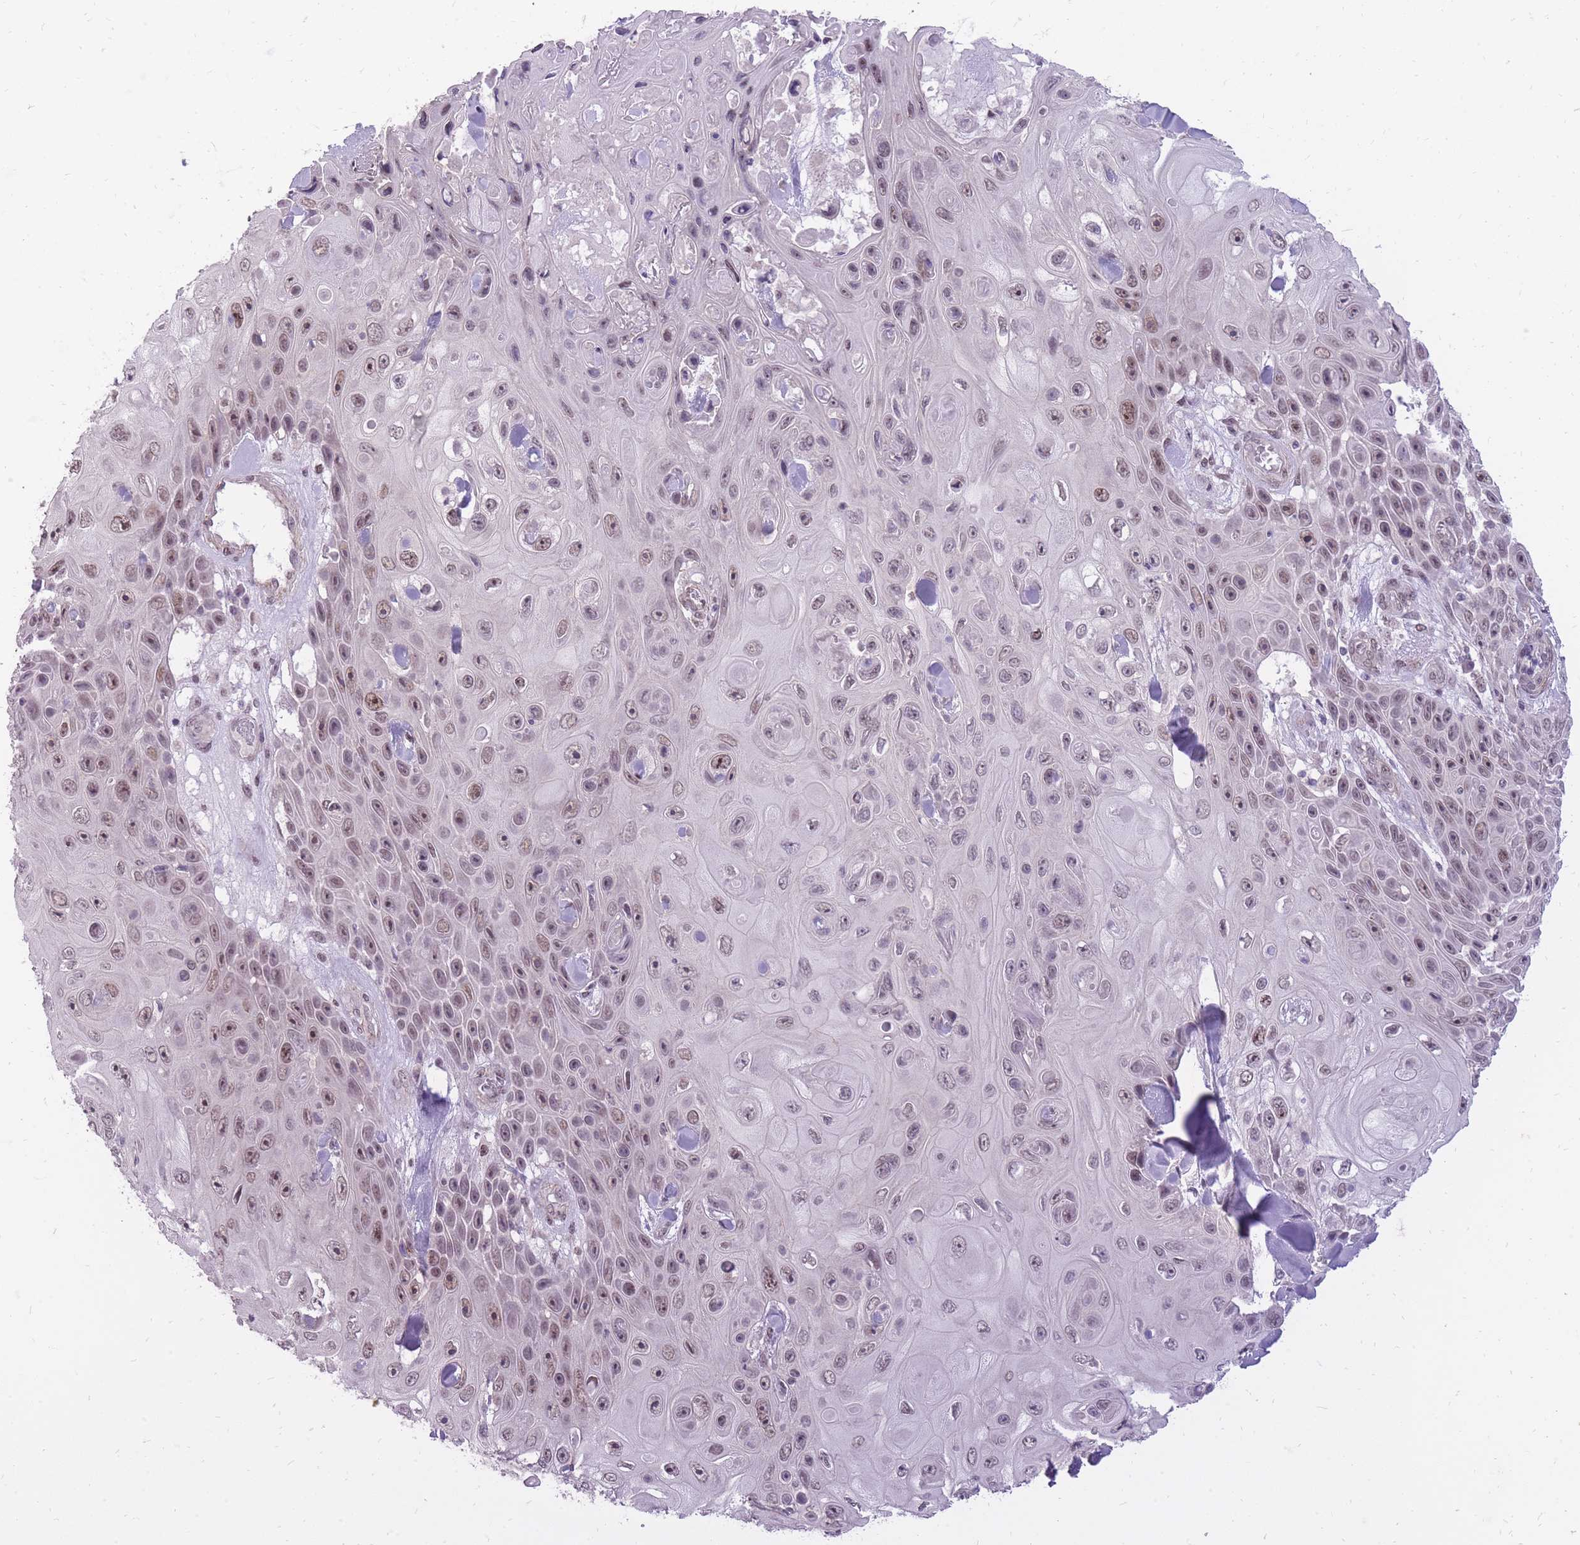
{"staining": {"intensity": "weak", "quantity": "25%-75%", "location": "nuclear"}, "tissue": "skin cancer", "cell_type": "Tumor cells", "image_type": "cancer", "snomed": [{"axis": "morphology", "description": "Squamous cell carcinoma, NOS"}, {"axis": "topography", "description": "Skin"}], "caption": "Immunohistochemical staining of human squamous cell carcinoma (skin) demonstrates low levels of weak nuclear positivity in approximately 25%-75% of tumor cells.", "gene": "TIGD1", "patient": {"sex": "male", "age": 82}}